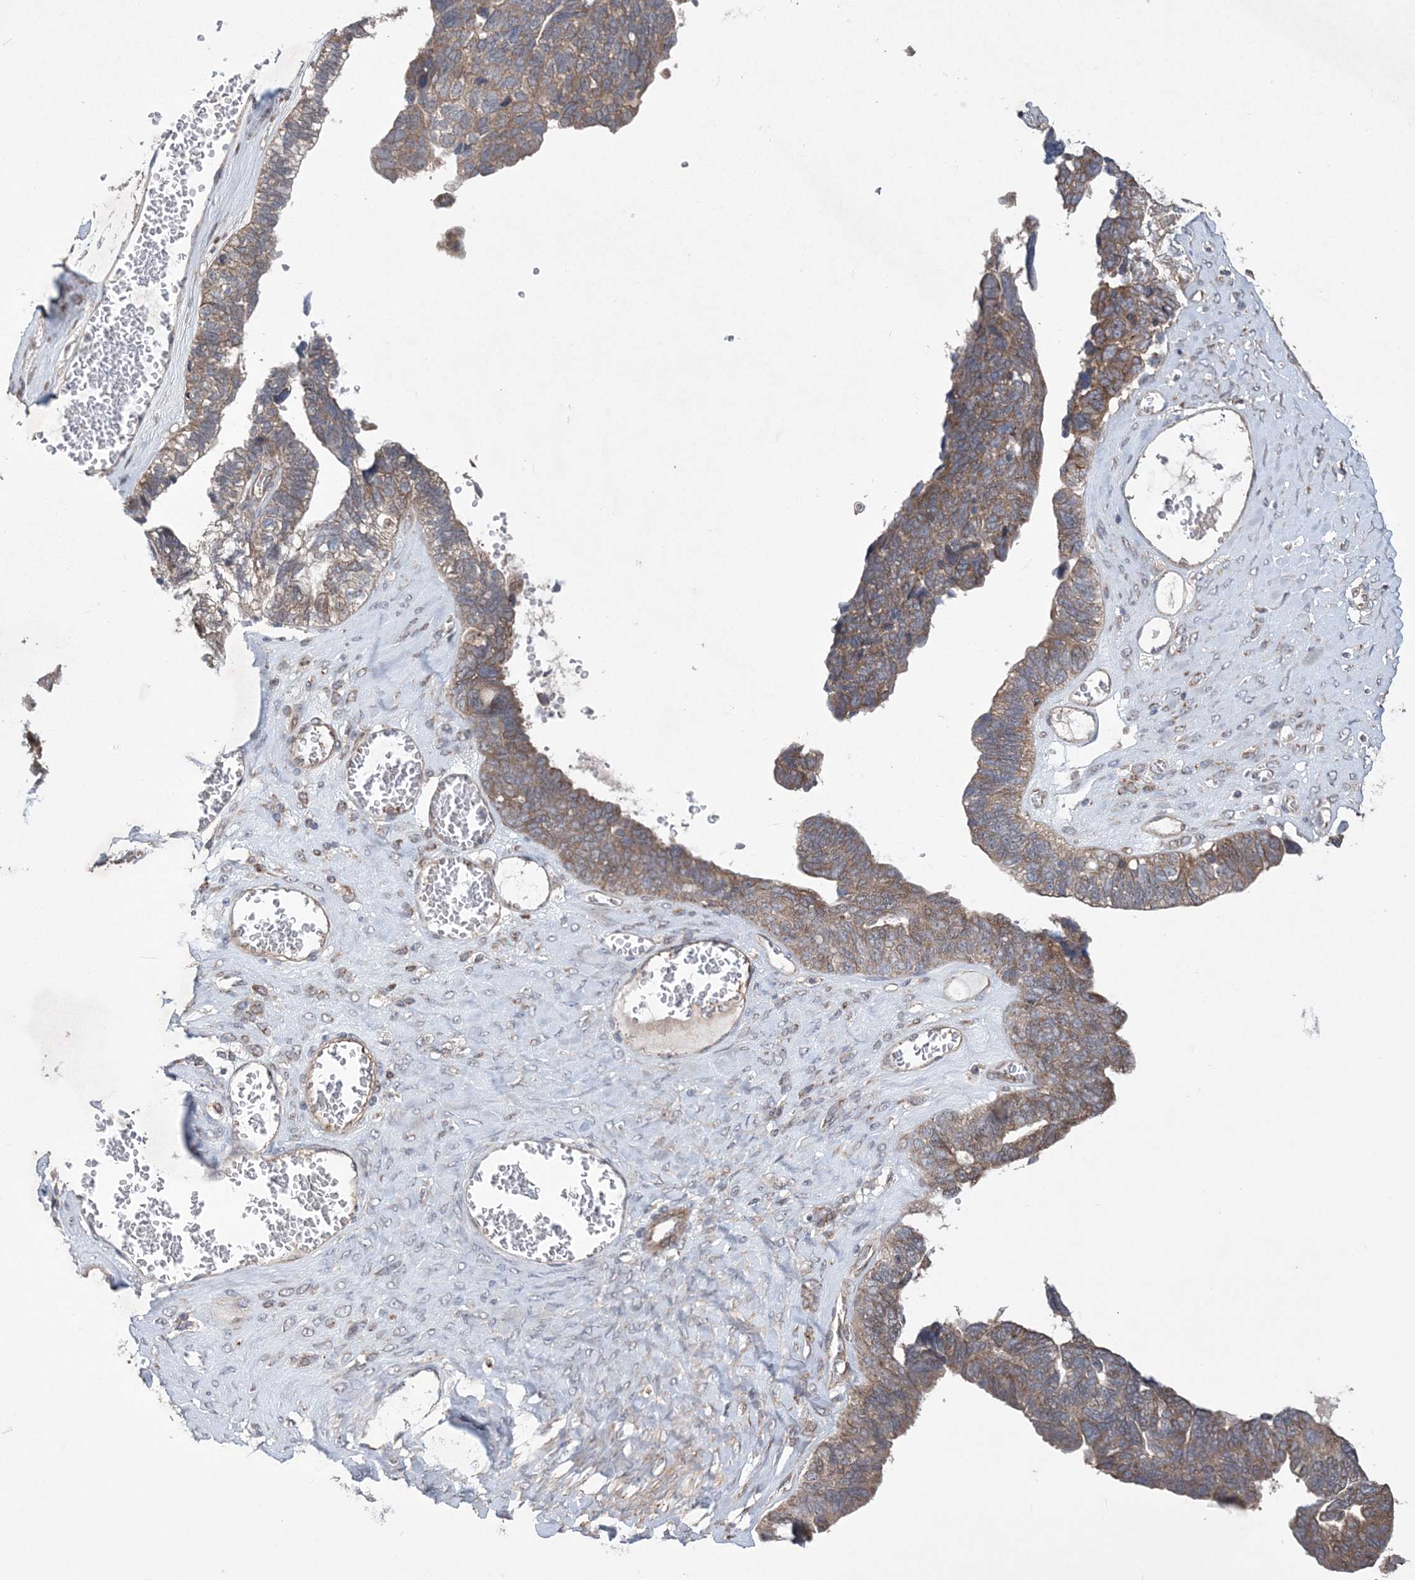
{"staining": {"intensity": "moderate", "quantity": ">75%", "location": "cytoplasmic/membranous"}, "tissue": "ovarian cancer", "cell_type": "Tumor cells", "image_type": "cancer", "snomed": [{"axis": "morphology", "description": "Cystadenocarcinoma, serous, NOS"}, {"axis": "topography", "description": "Ovary"}], "caption": "Approximately >75% of tumor cells in ovarian cancer display moderate cytoplasmic/membranous protein positivity as visualized by brown immunohistochemical staining.", "gene": "MTRF1L", "patient": {"sex": "female", "age": 79}}